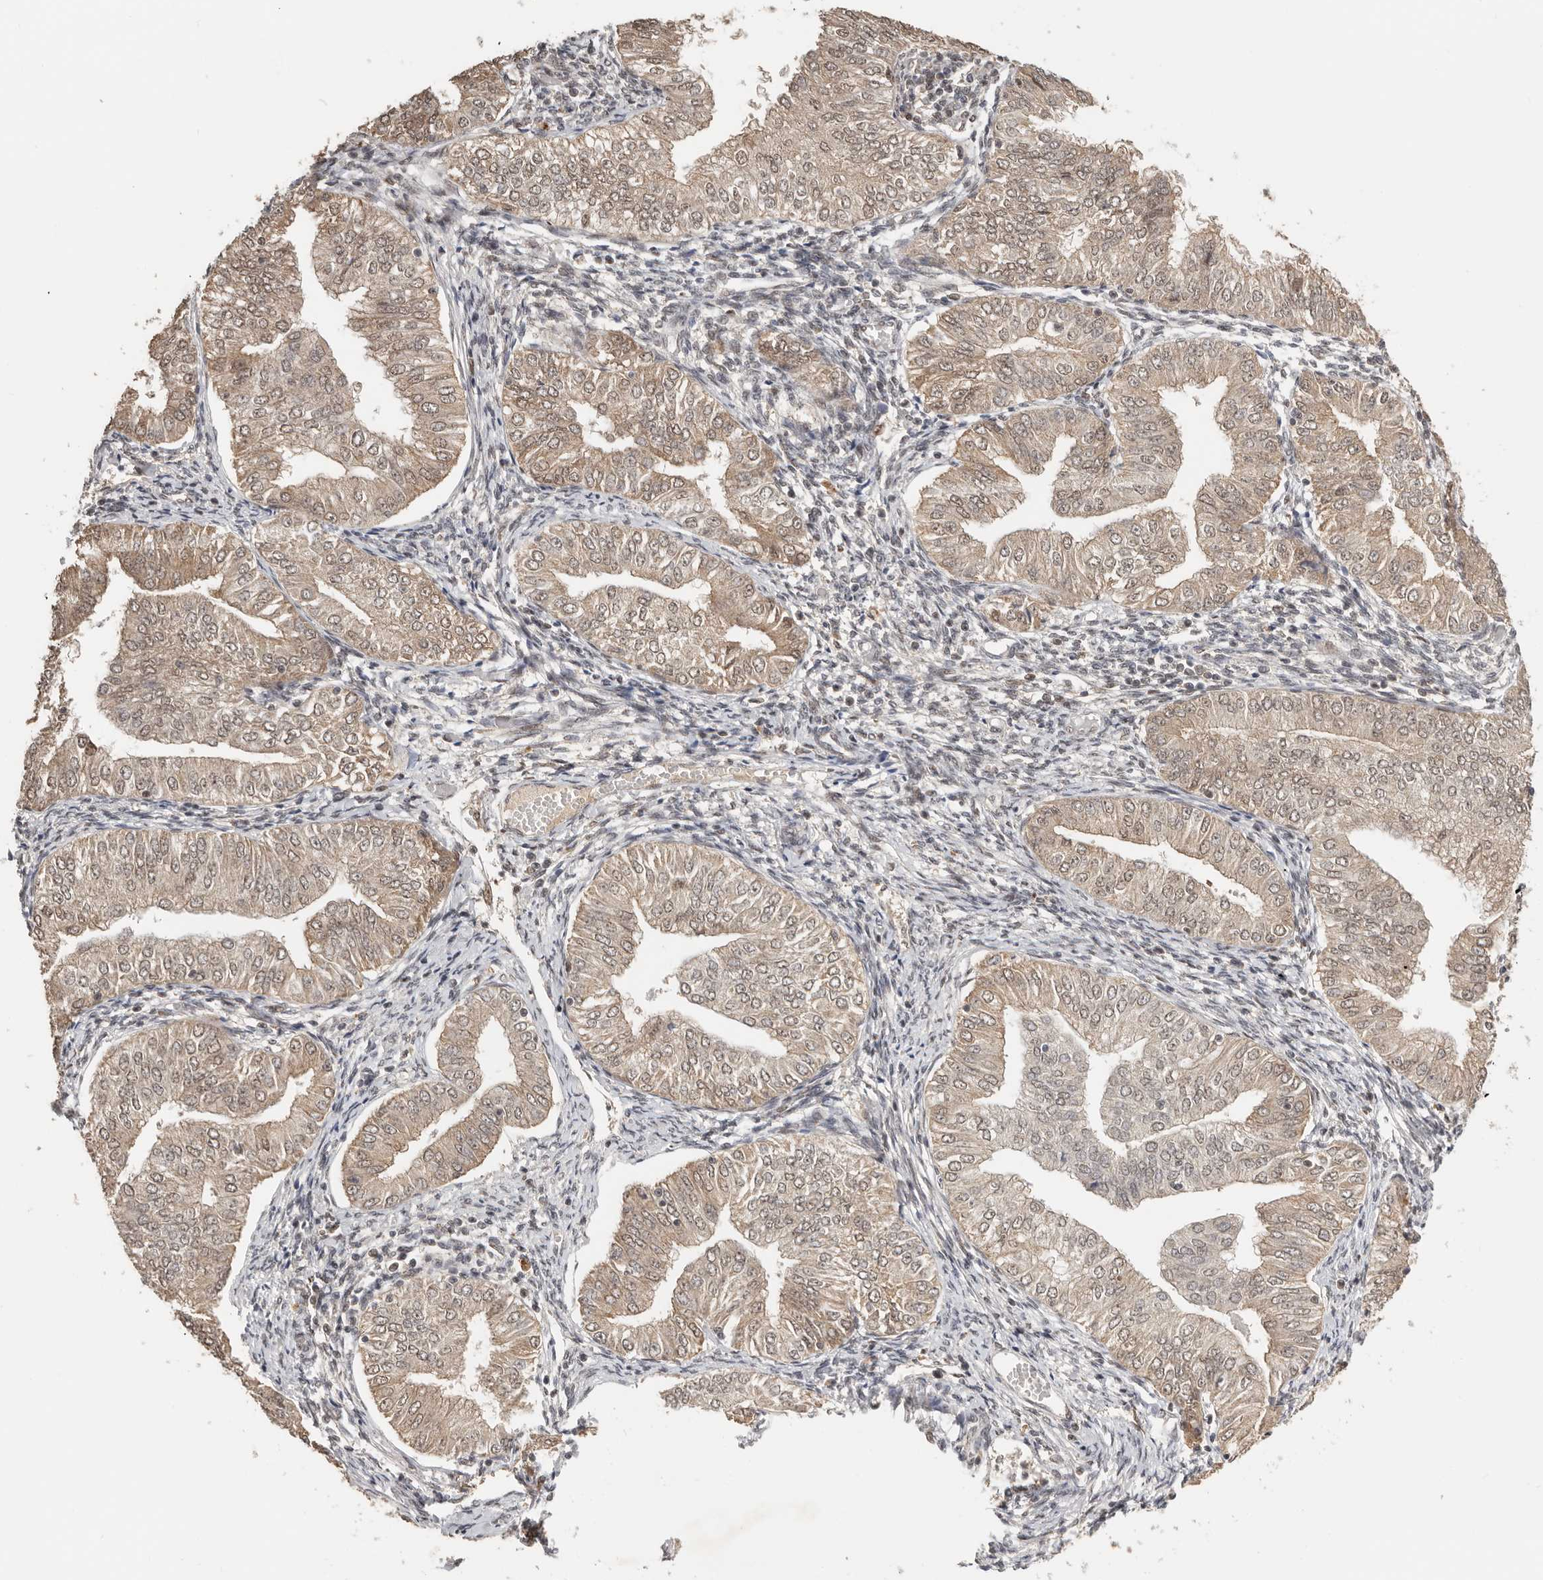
{"staining": {"intensity": "moderate", "quantity": ">75%", "location": "cytoplasmic/membranous,nuclear"}, "tissue": "endometrial cancer", "cell_type": "Tumor cells", "image_type": "cancer", "snomed": [{"axis": "morphology", "description": "Normal tissue, NOS"}, {"axis": "morphology", "description": "Adenocarcinoma, NOS"}, {"axis": "topography", "description": "Endometrium"}], "caption": "Human endometrial cancer (adenocarcinoma) stained with a protein marker shows moderate staining in tumor cells.", "gene": "SEC14L1", "patient": {"sex": "female", "age": 53}}